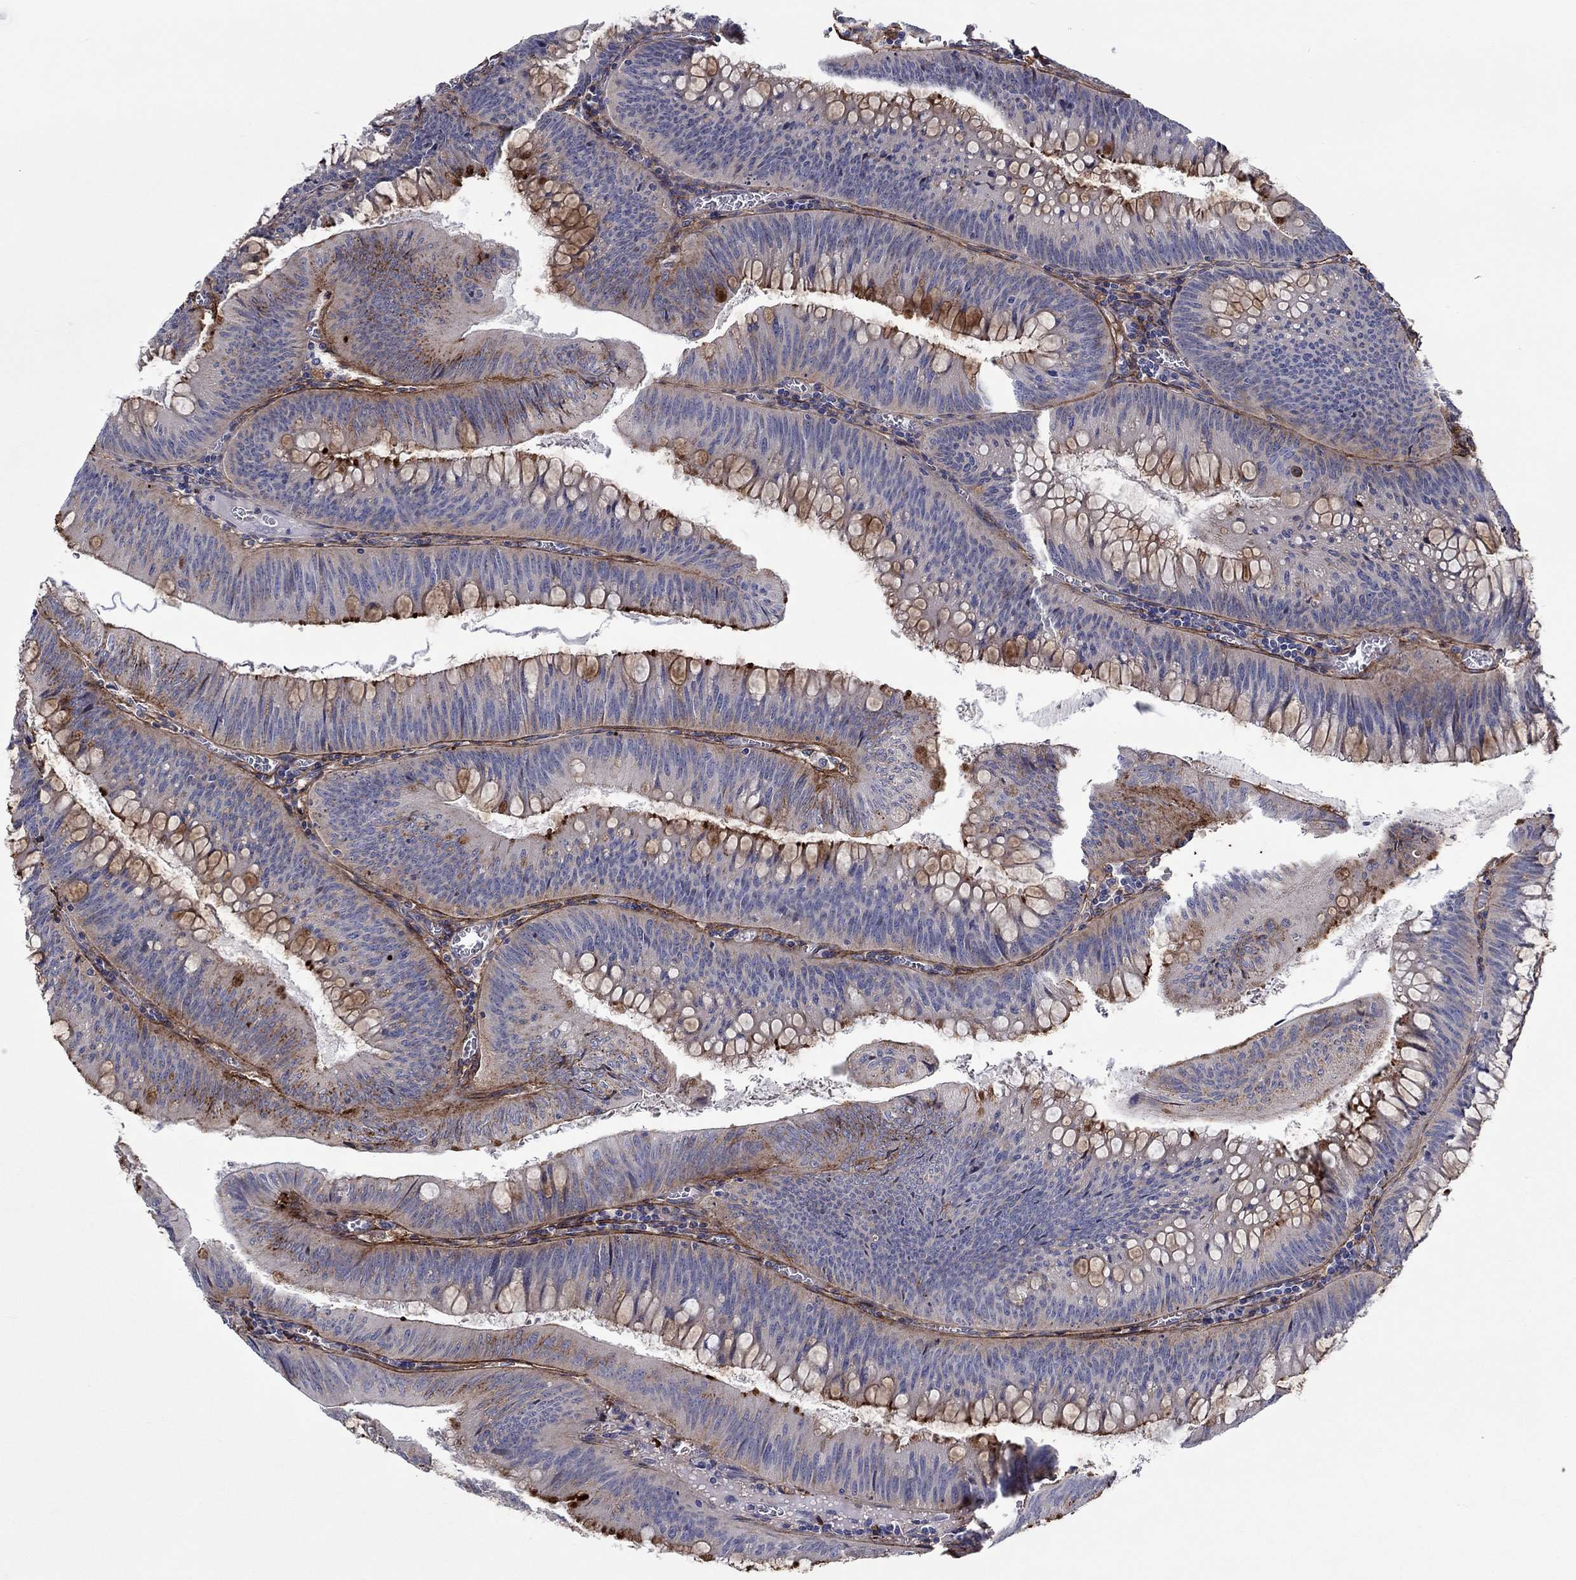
{"staining": {"intensity": "strong", "quantity": "<25%", "location": "cytoplasmic/membranous"}, "tissue": "colorectal cancer", "cell_type": "Tumor cells", "image_type": "cancer", "snomed": [{"axis": "morphology", "description": "Adenocarcinoma, NOS"}, {"axis": "topography", "description": "Rectum"}], "caption": "DAB (3,3'-diaminobenzidine) immunohistochemical staining of human colorectal adenocarcinoma exhibits strong cytoplasmic/membranous protein expression in about <25% of tumor cells.", "gene": "TGFBI", "patient": {"sex": "female", "age": 72}}